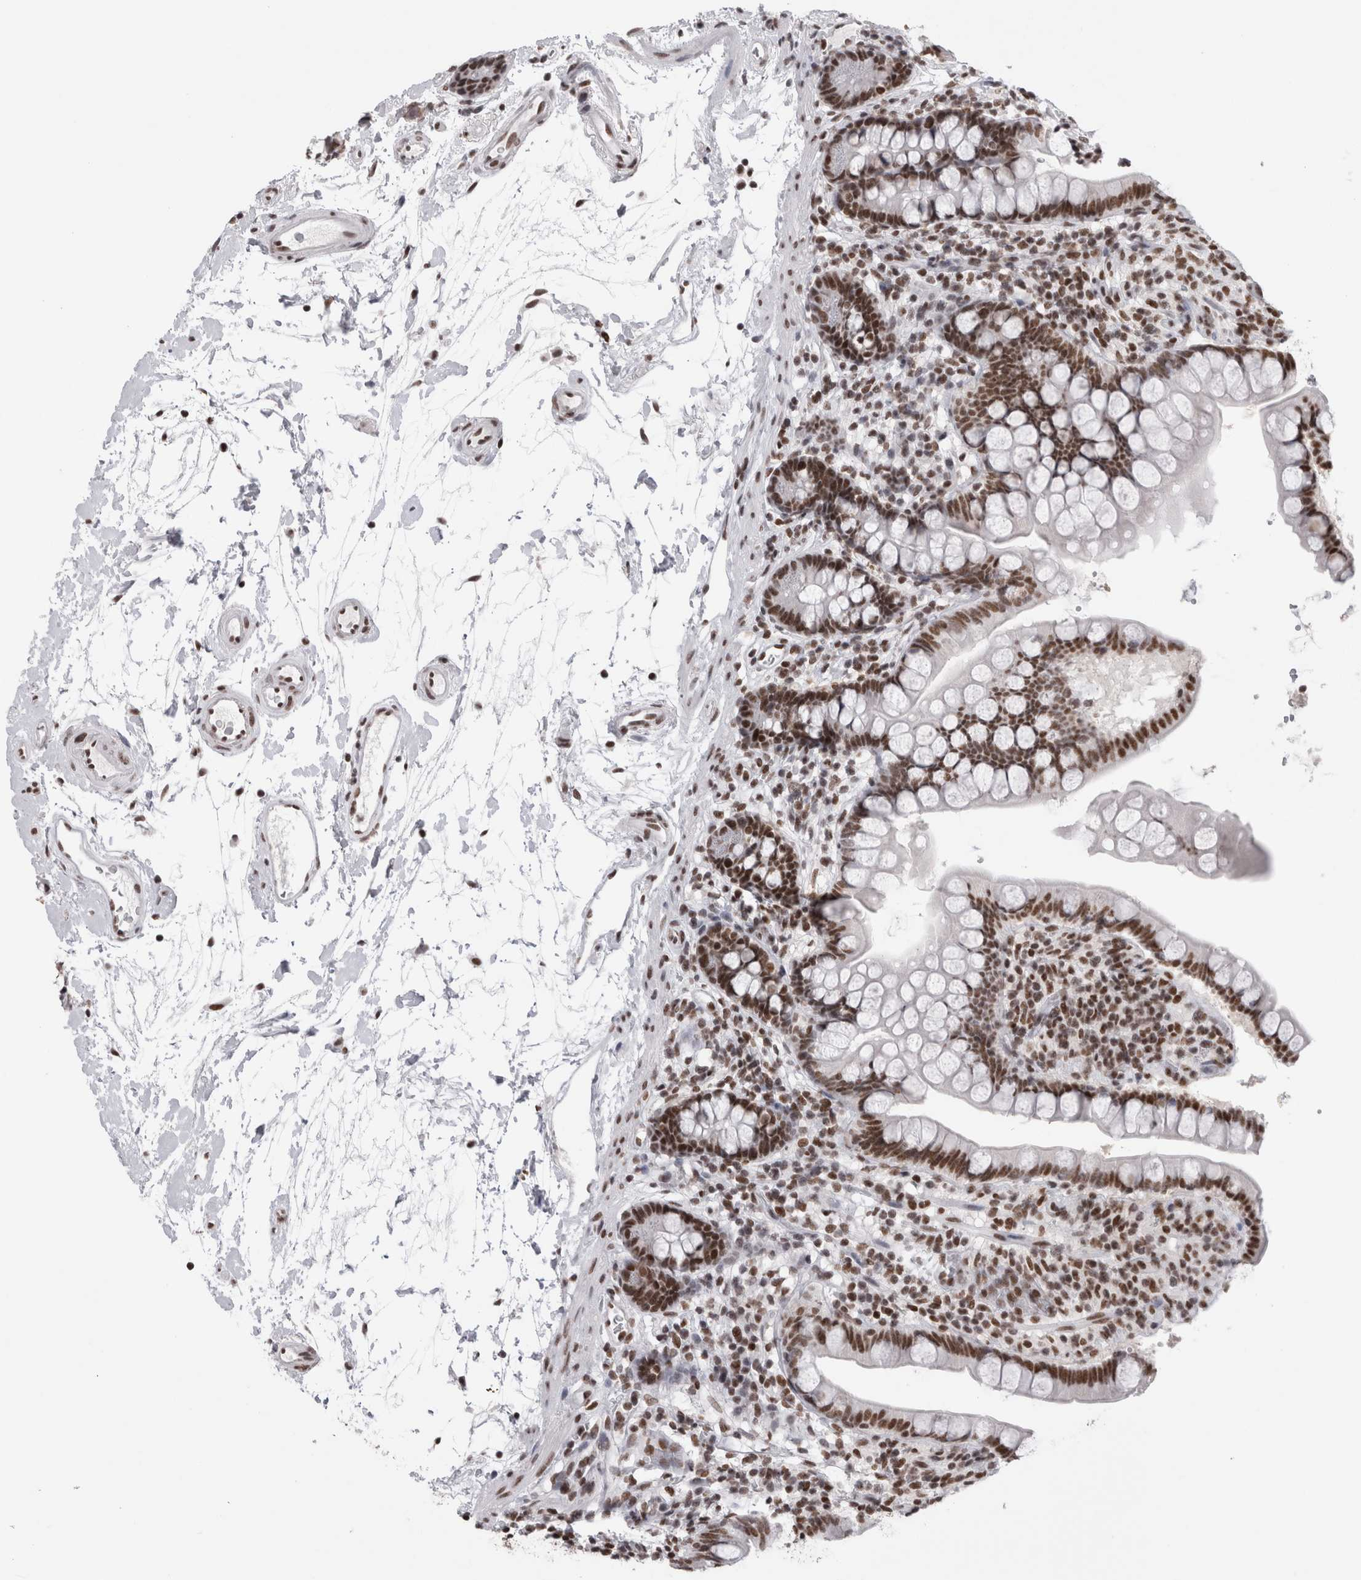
{"staining": {"intensity": "strong", "quantity": ">75%", "location": "nuclear"}, "tissue": "small intestine", "cell_type": "Glandular cells", "image_type": "normal", "snomed": [{"axis": "morphology", "description": "Normal tissue, NOS"}, {"axis": "topography", "description": "Small intestine"}], "caption": "Small intestine stained with immunohistochemistry (IHC) reveals strong nuclear positivity in approximately >75% of glandular cells.", "gene": "SMC1A", "patient": {"sex": "female", "age": 84}}